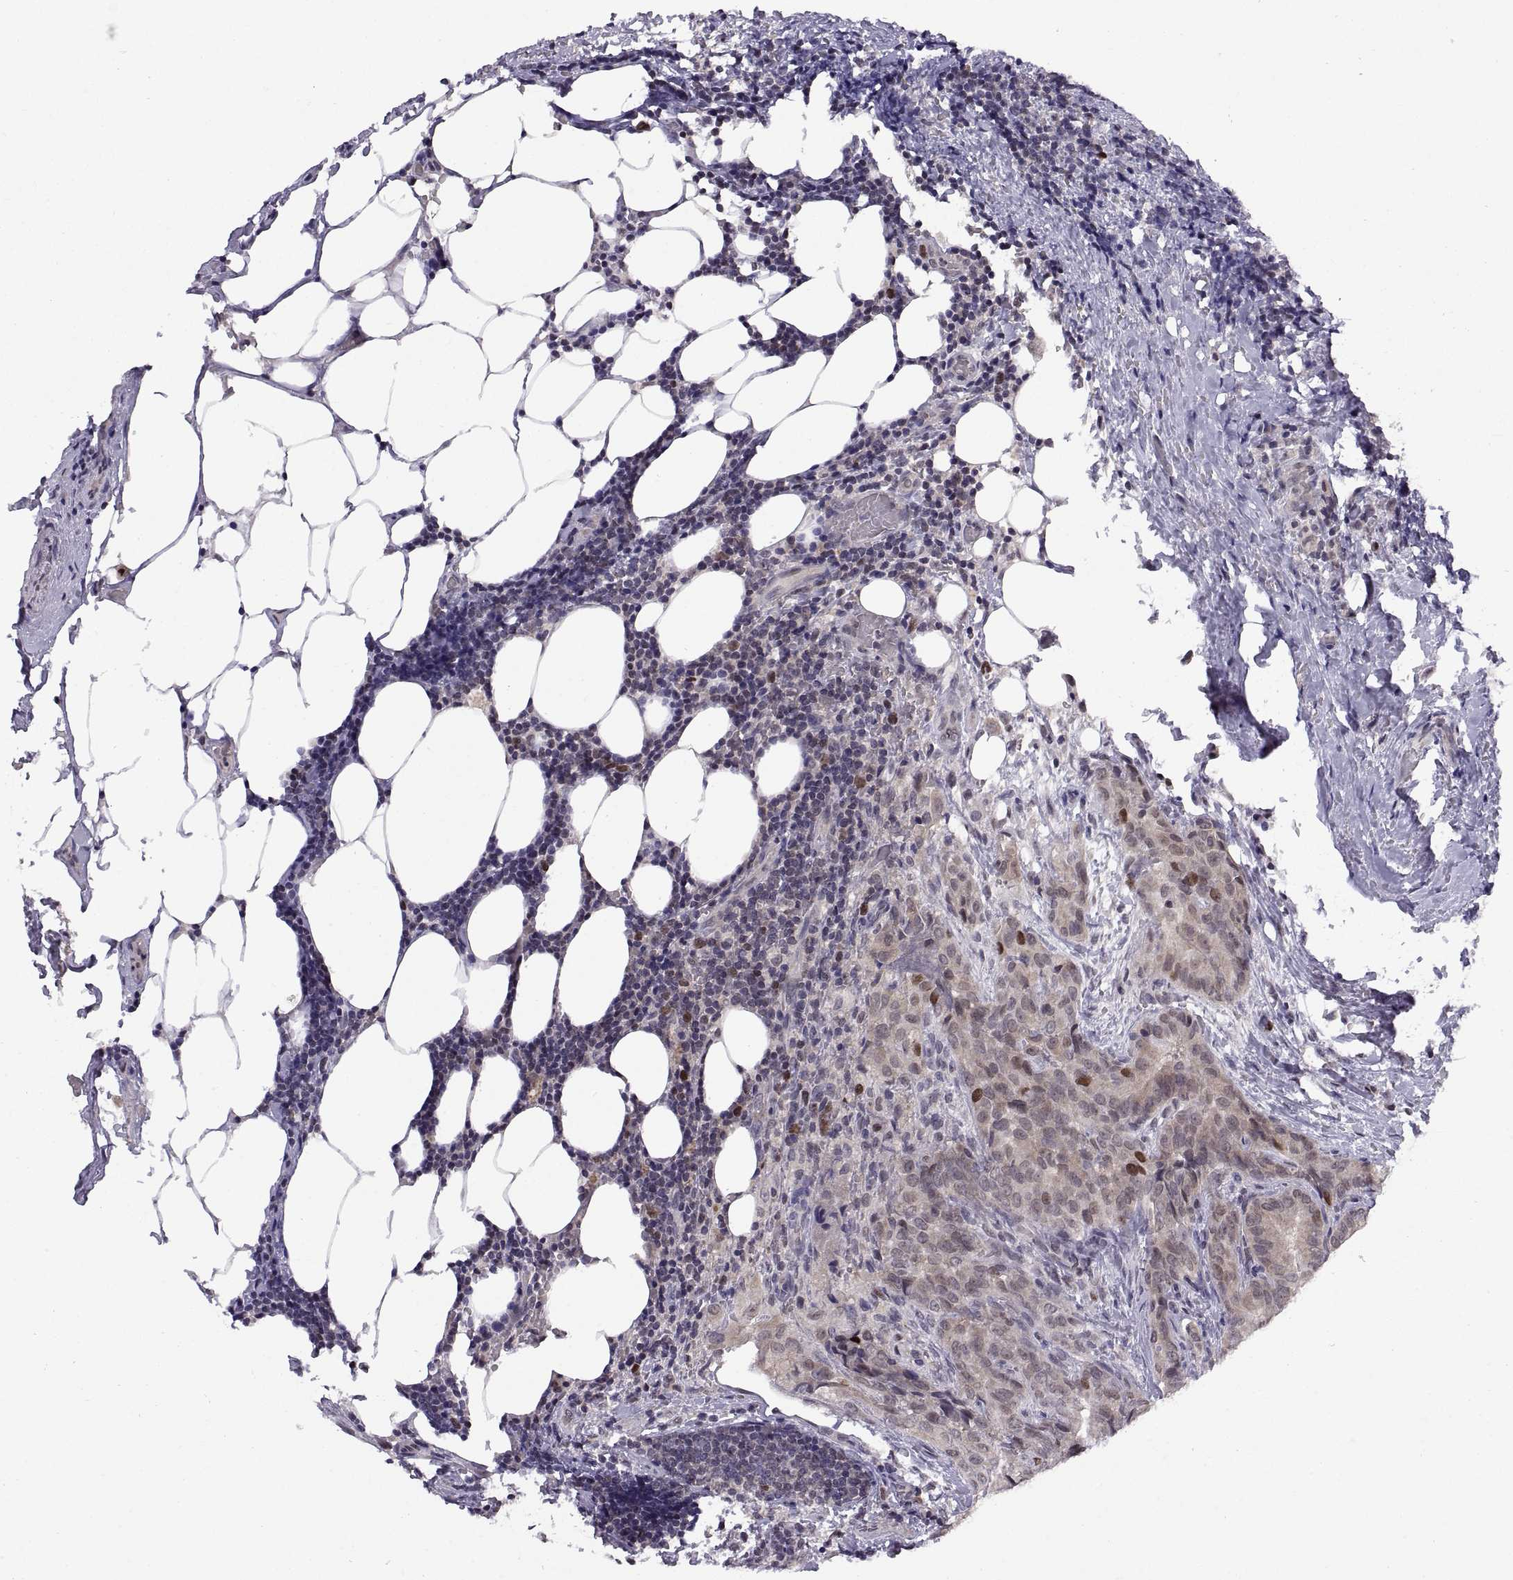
{"staining": {"intensity": "moderate", "quantity": "<25%", "location": "nuclear"}, "tissue": "thyroid cancer", "cell_type": "Tumor cells", "image_type": "cancer", "snomed": [{"axis": "morphology", "description": "Papillary adenocarcinoma, NOS"}, {"axis": "topography", "description": "Thyroid gland"}], "caption": "IHC of human thyroid cancer (papillary adenocarcinoma) reveals low levels of moderate nuclear expression in approximately <25% of tumor cells.", "gene": "CHFR", "patient": {"sex": "male", "age": 61}}